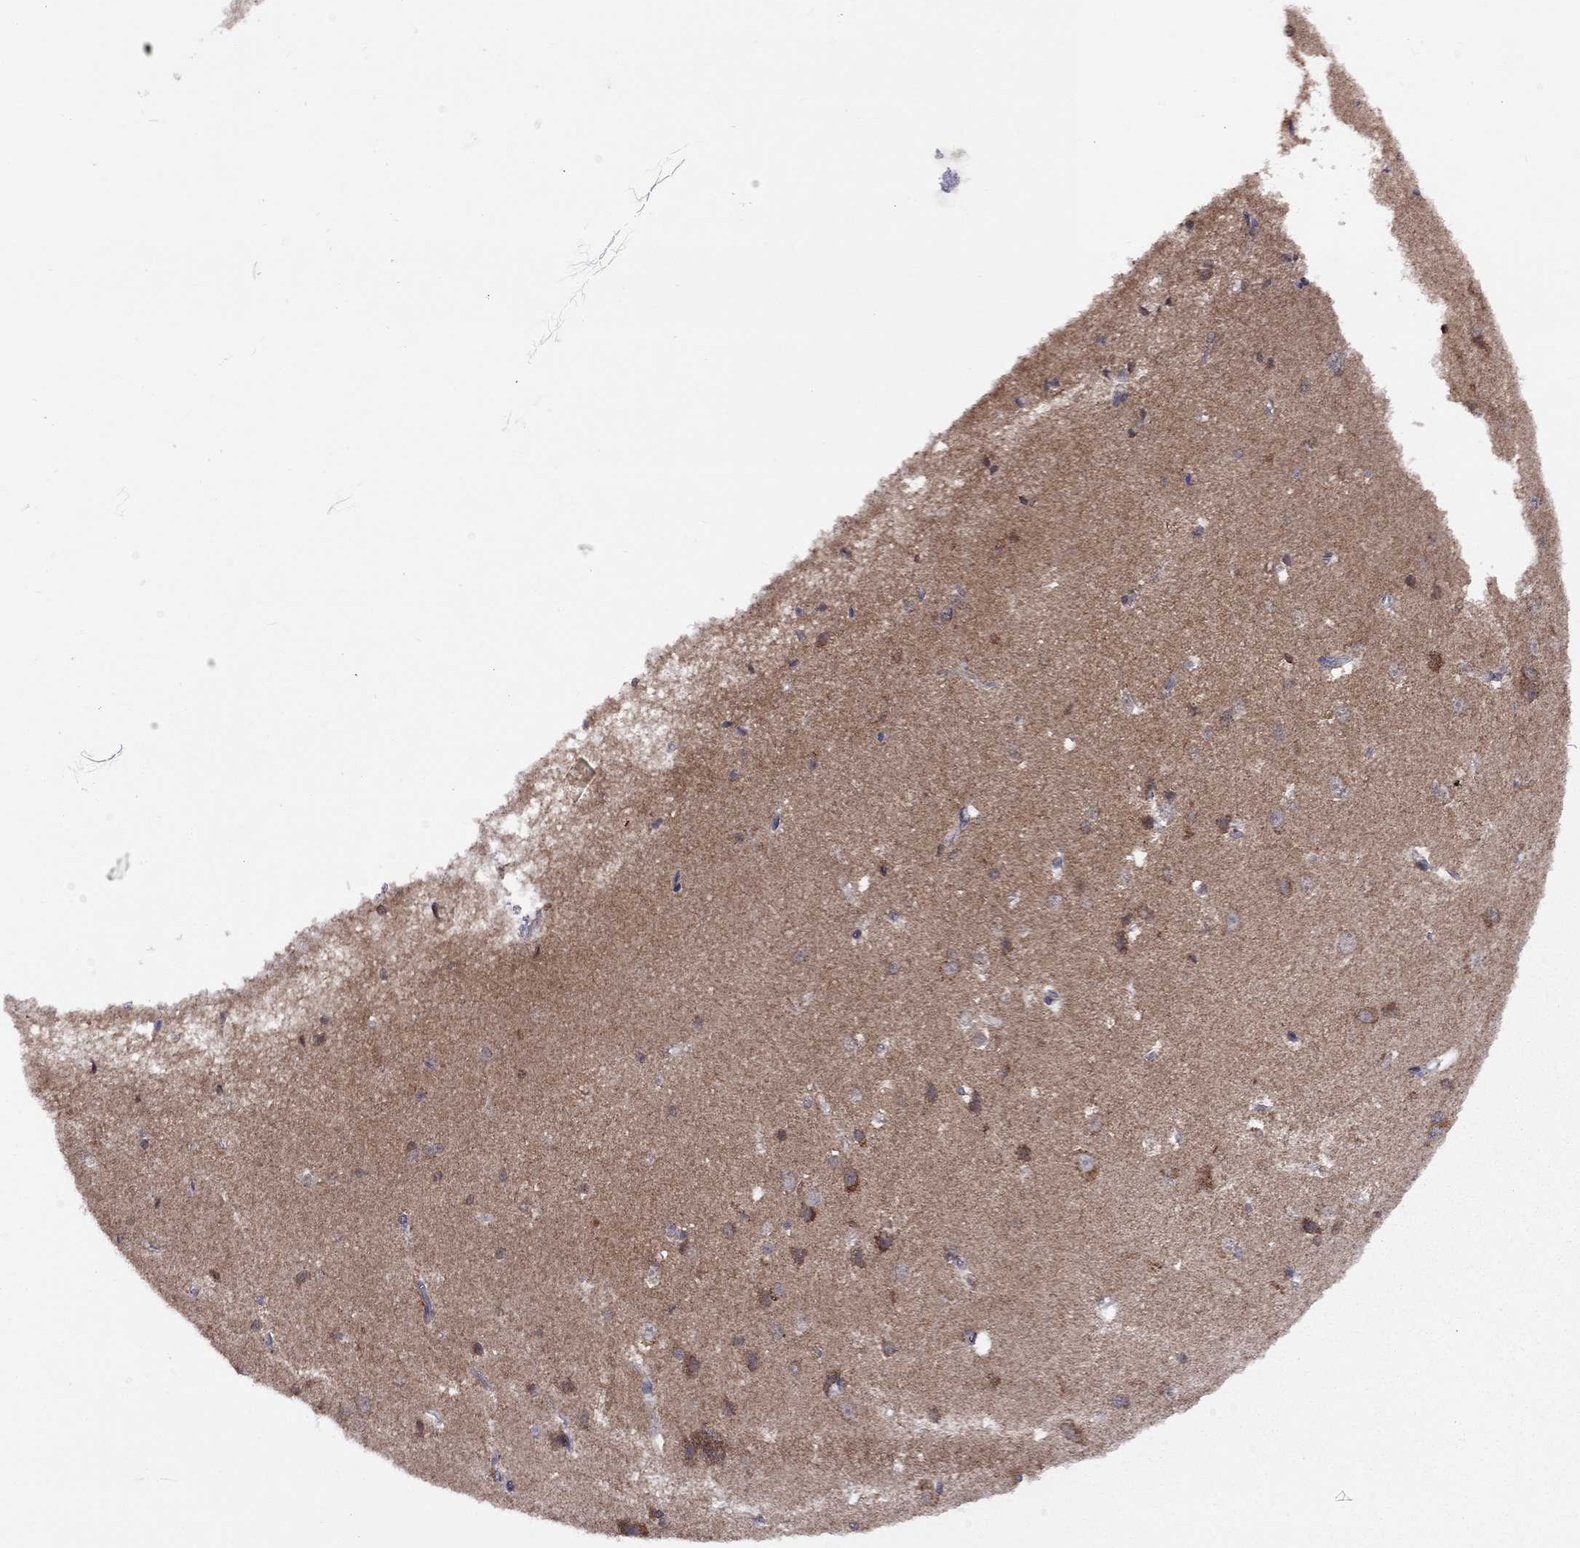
{"staining": {"intensity": "negative", "quantity": "none", "location": "none"}, "tissue": "cerebral cortex", "cell_type": "Endothelial cells", "image_type": "normal", "snomed": [{"axis": "morphology", "description": "Normal tissue, NOS"}, {"axis": "topography", "description": "Cerebral cortex"}], "caption": "Immunohistochemistry histopathology image of normal human cerebral cortex stained for a protein (brown), which reveals no staining in endothelial cells. (DAB immunohistochemistry, high magnification).", "gene": "NDUFB1", "patient": {"sex": "male", "age": 37}}